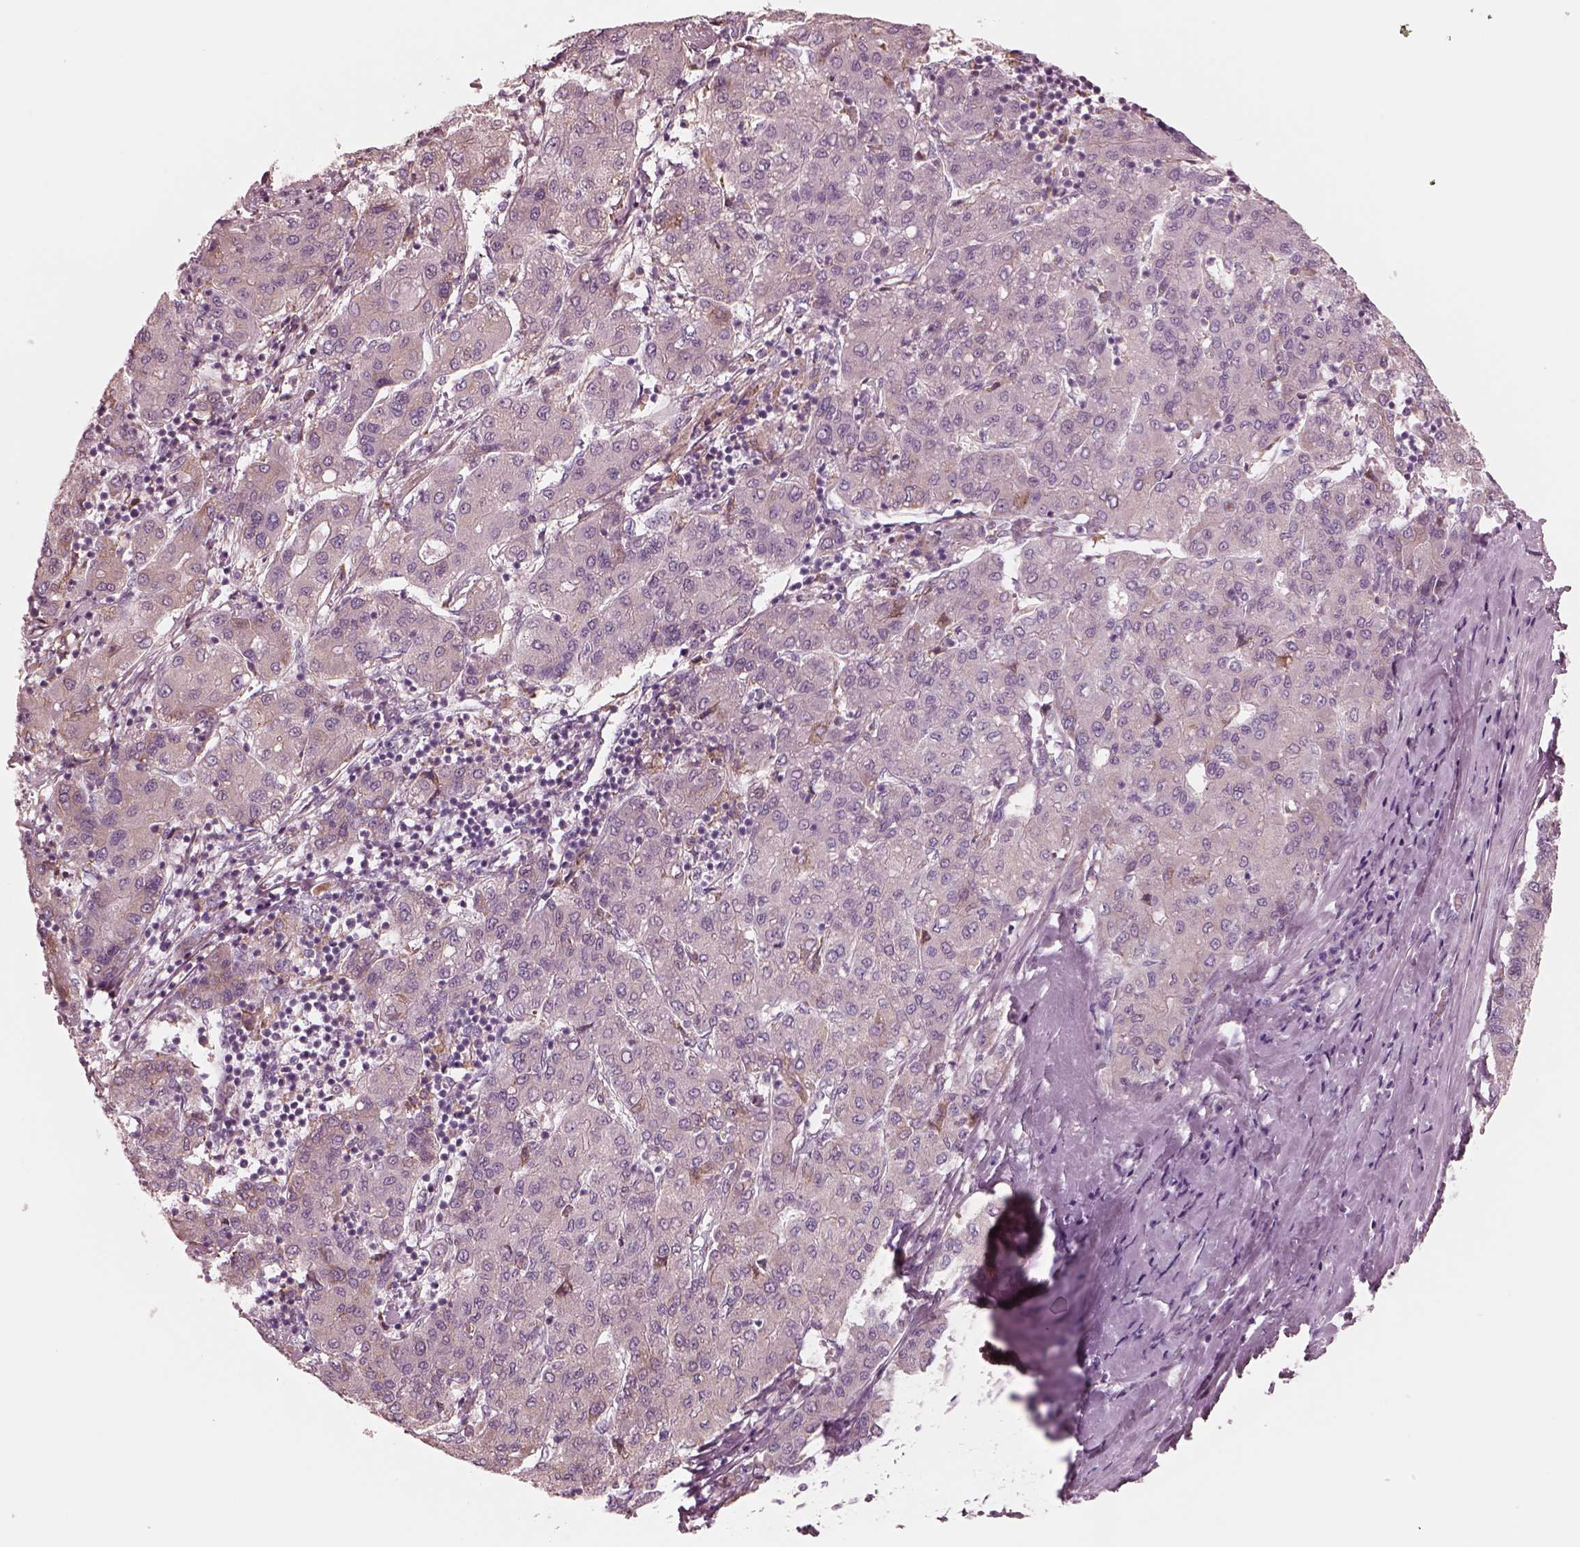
{"staining": {"intensity": "negative", "quantity": "none", "location": "none"}, "tissue": "liver cancer", "cell_type": "Tumor cells", "image_type": "cancer", "snomed": [{"axis": "morphology", "description": "Carcinoma, Hepatocellular, NOS"}, {"axis": "topography", "description": "Liver"}], "caption": "IHC of human hepatocellular carcinoma (liver) shows no expression in tumor cells. (DAB immunohistochemistry visualized using brightfield microscopy, high magnification).", "gene": "CADM2", "patient": {"sex": "male", "age": 65}}